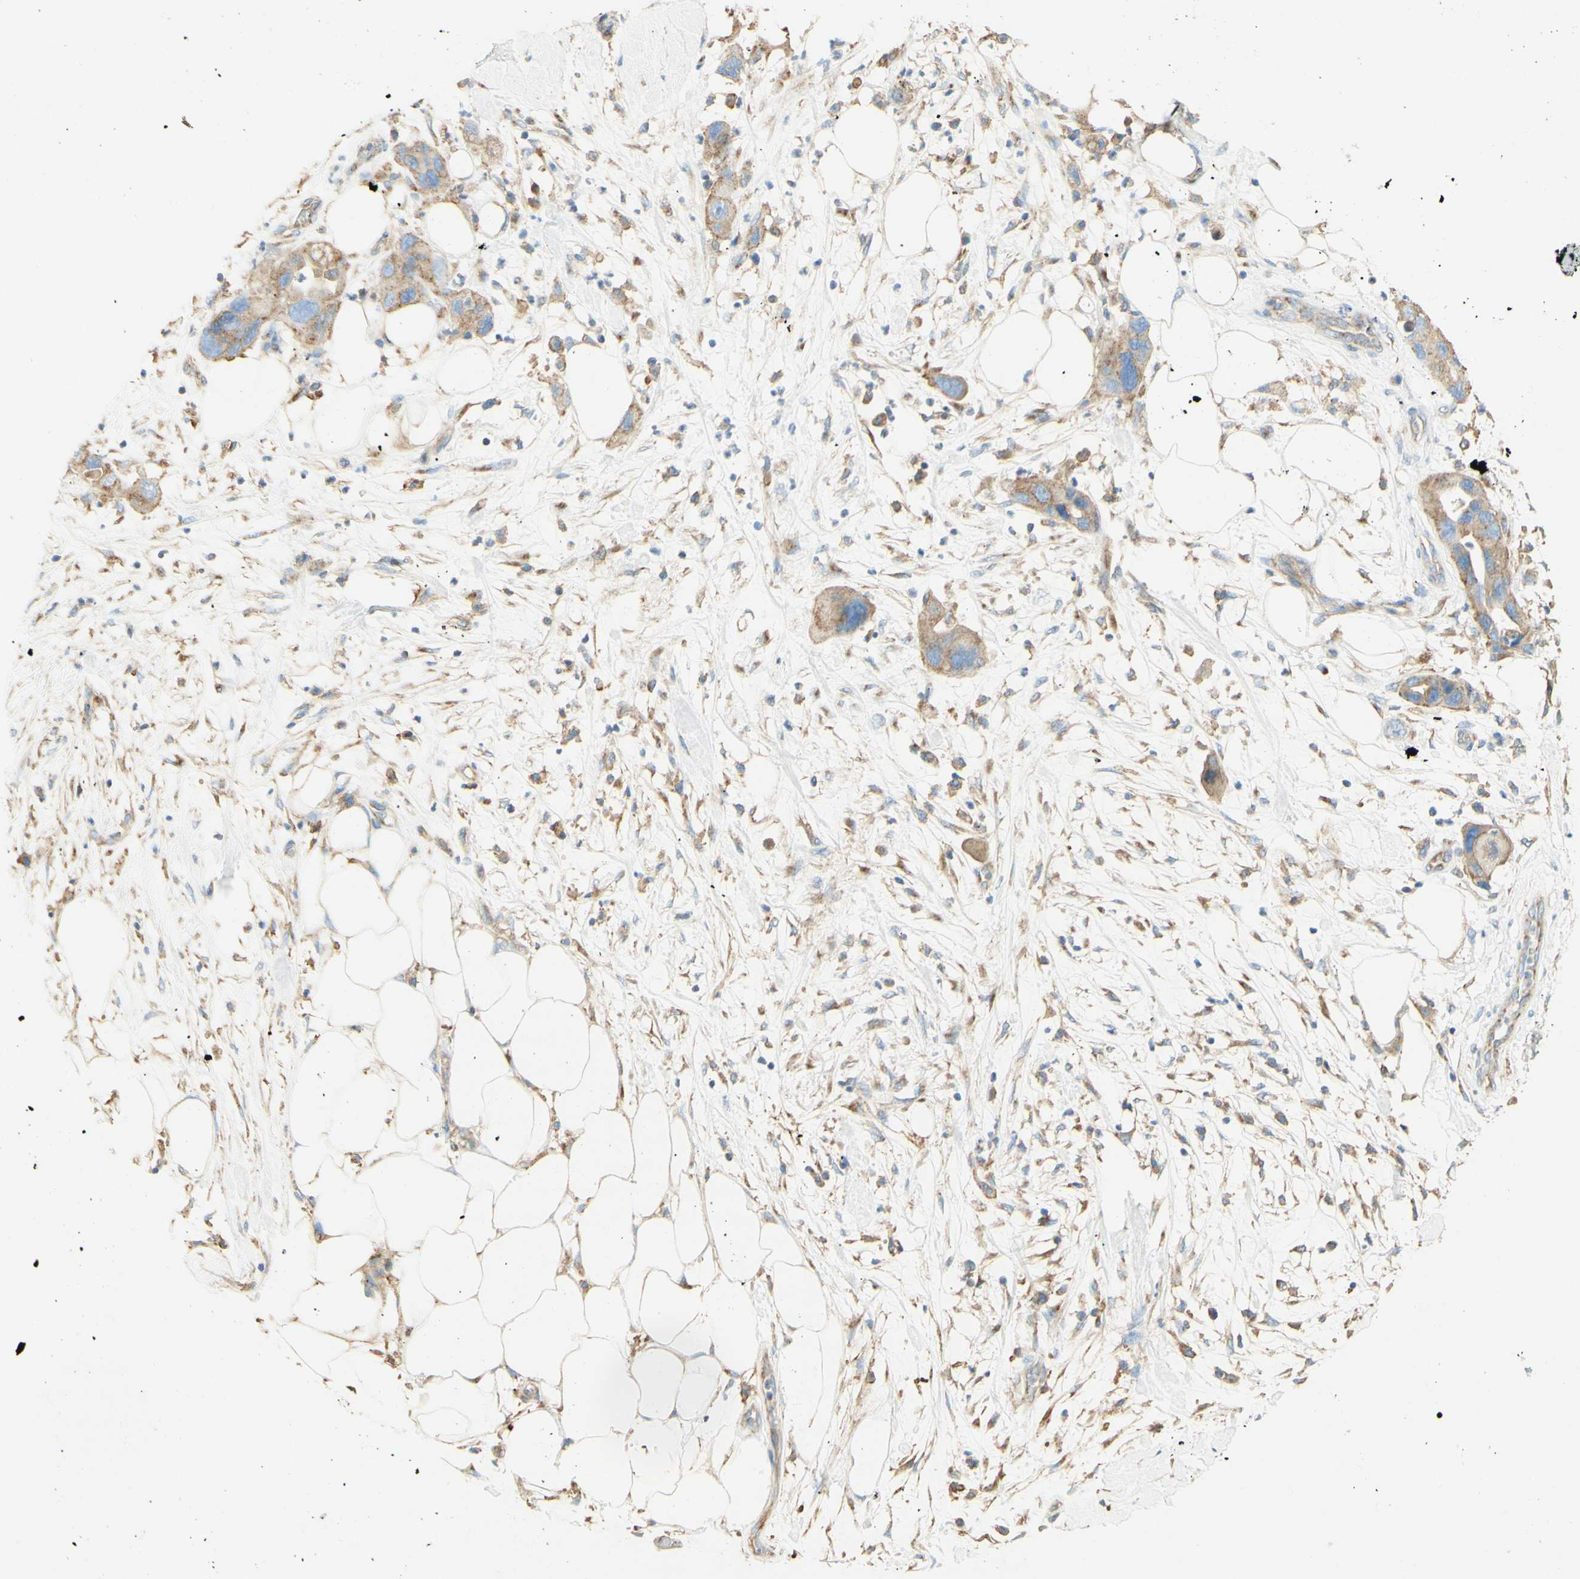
{"staining": {"intensity": "weak", "quantity": "25%-75%", "location": "cytoplasmic/membranous"}, "tissue": "pancreatic cancer", "cell_type": "Tumor cells", "image_type": "cancer", "snomed": [{"axis": "morphology", "description": "Adenocarcinoma, NOS"}, {"axis": "topography", "description": "Pancreas"}], "caption": "High-power microscopy captured an immunohistochemistry histopathology image of adenocarcinoma (pancreatic), revealing weak cytoplasmic/membranous positivity in about 25%-75% of tumor cells.", "gene": "CLTC", "patient": {"sex": "female", "age": 71}}